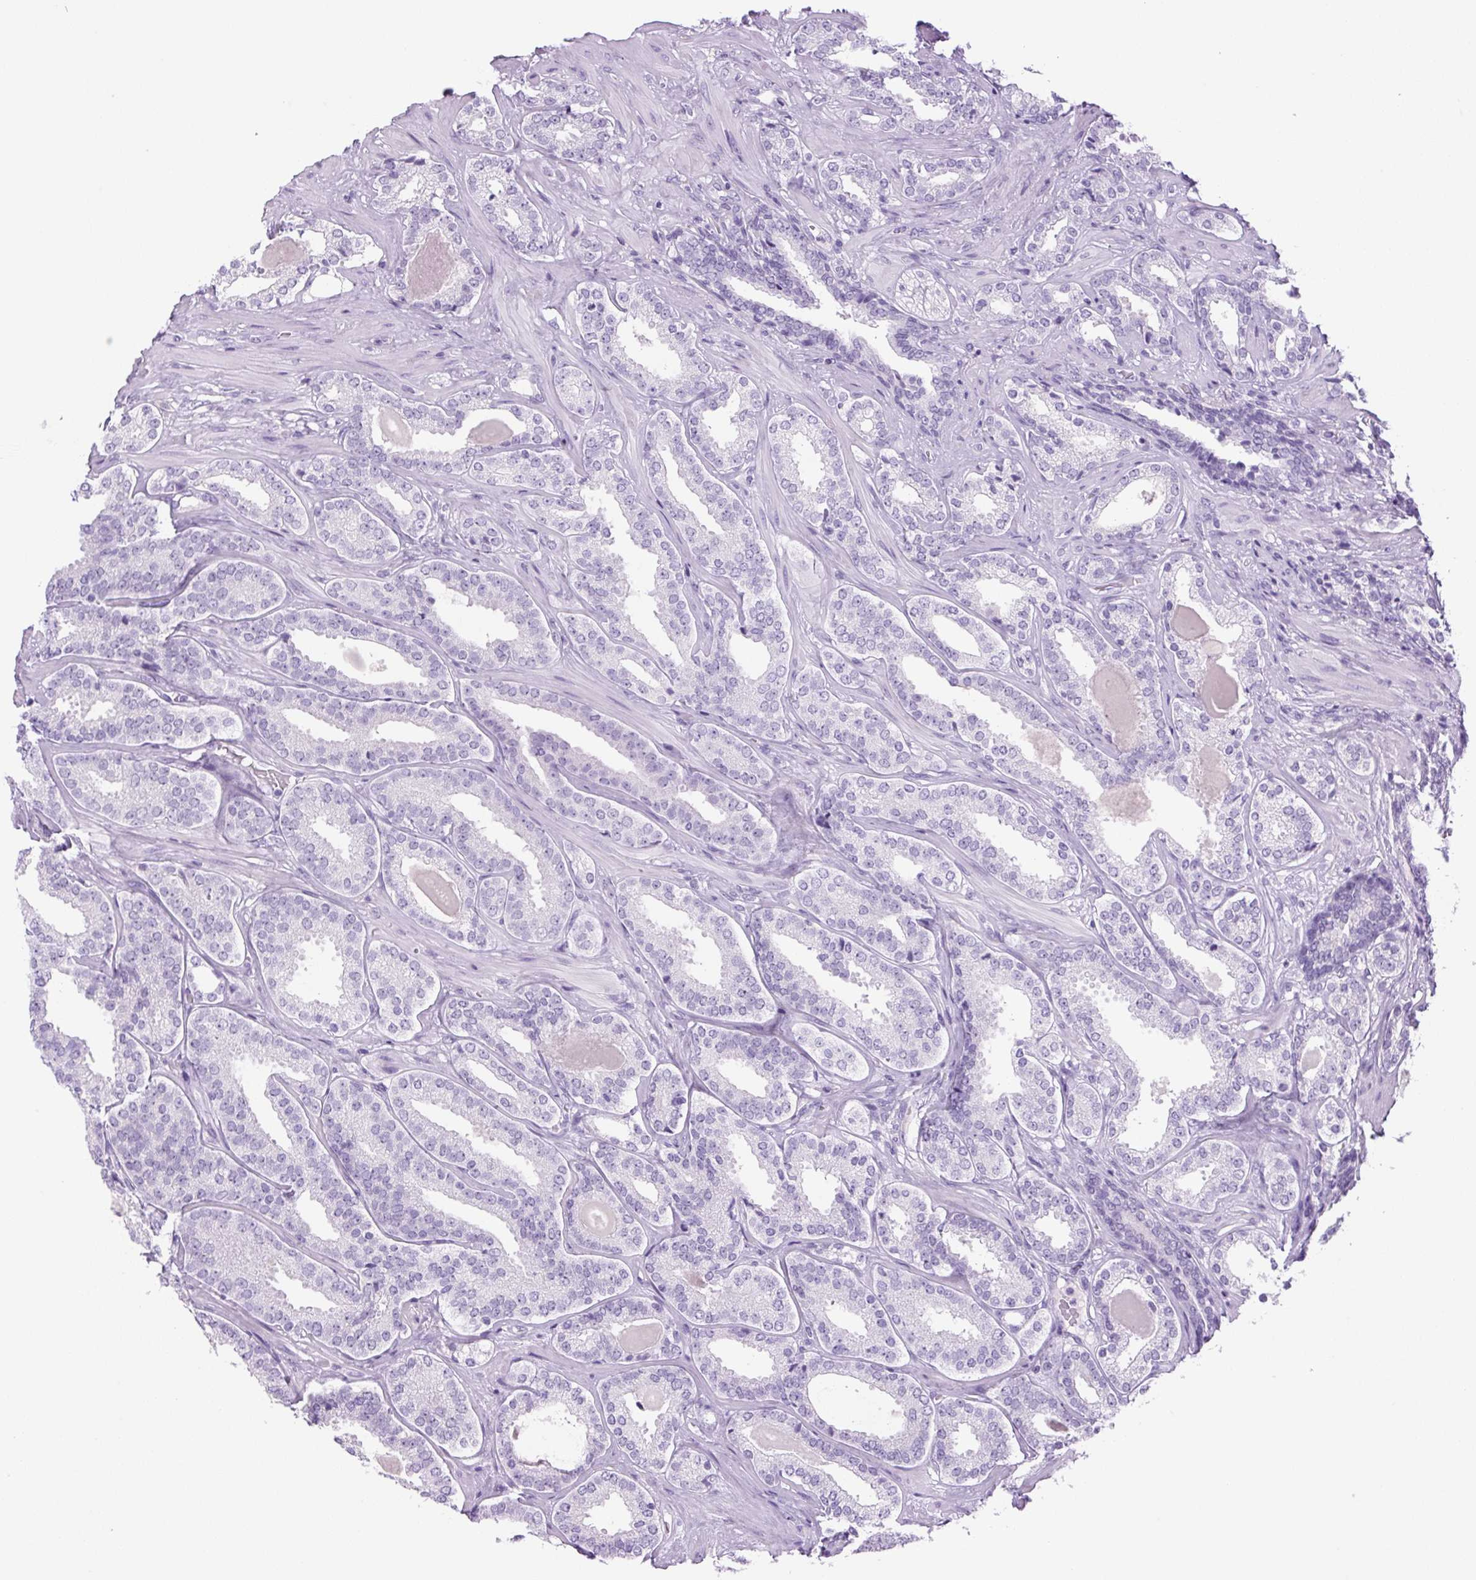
{"staining": {"intensity": "negative", "quantity": "none", "location": "none"}, "tissue": "prostate cancer", "cell_type": "Tumor cells", "image_type": "cancer", "snomed": [{"axis": "morphology", "description": "Adenocarcinoma, High grade"}, {"axis": "topography", "description": "Prostate"}], "caption": "This is an immunohistochemistry histopathology image of human prostate adenocarcinoma (high-grade). There is no expression in tumor cells.", "gene": "PRRT1", "patient": {"sex": "male", "age": 65}}